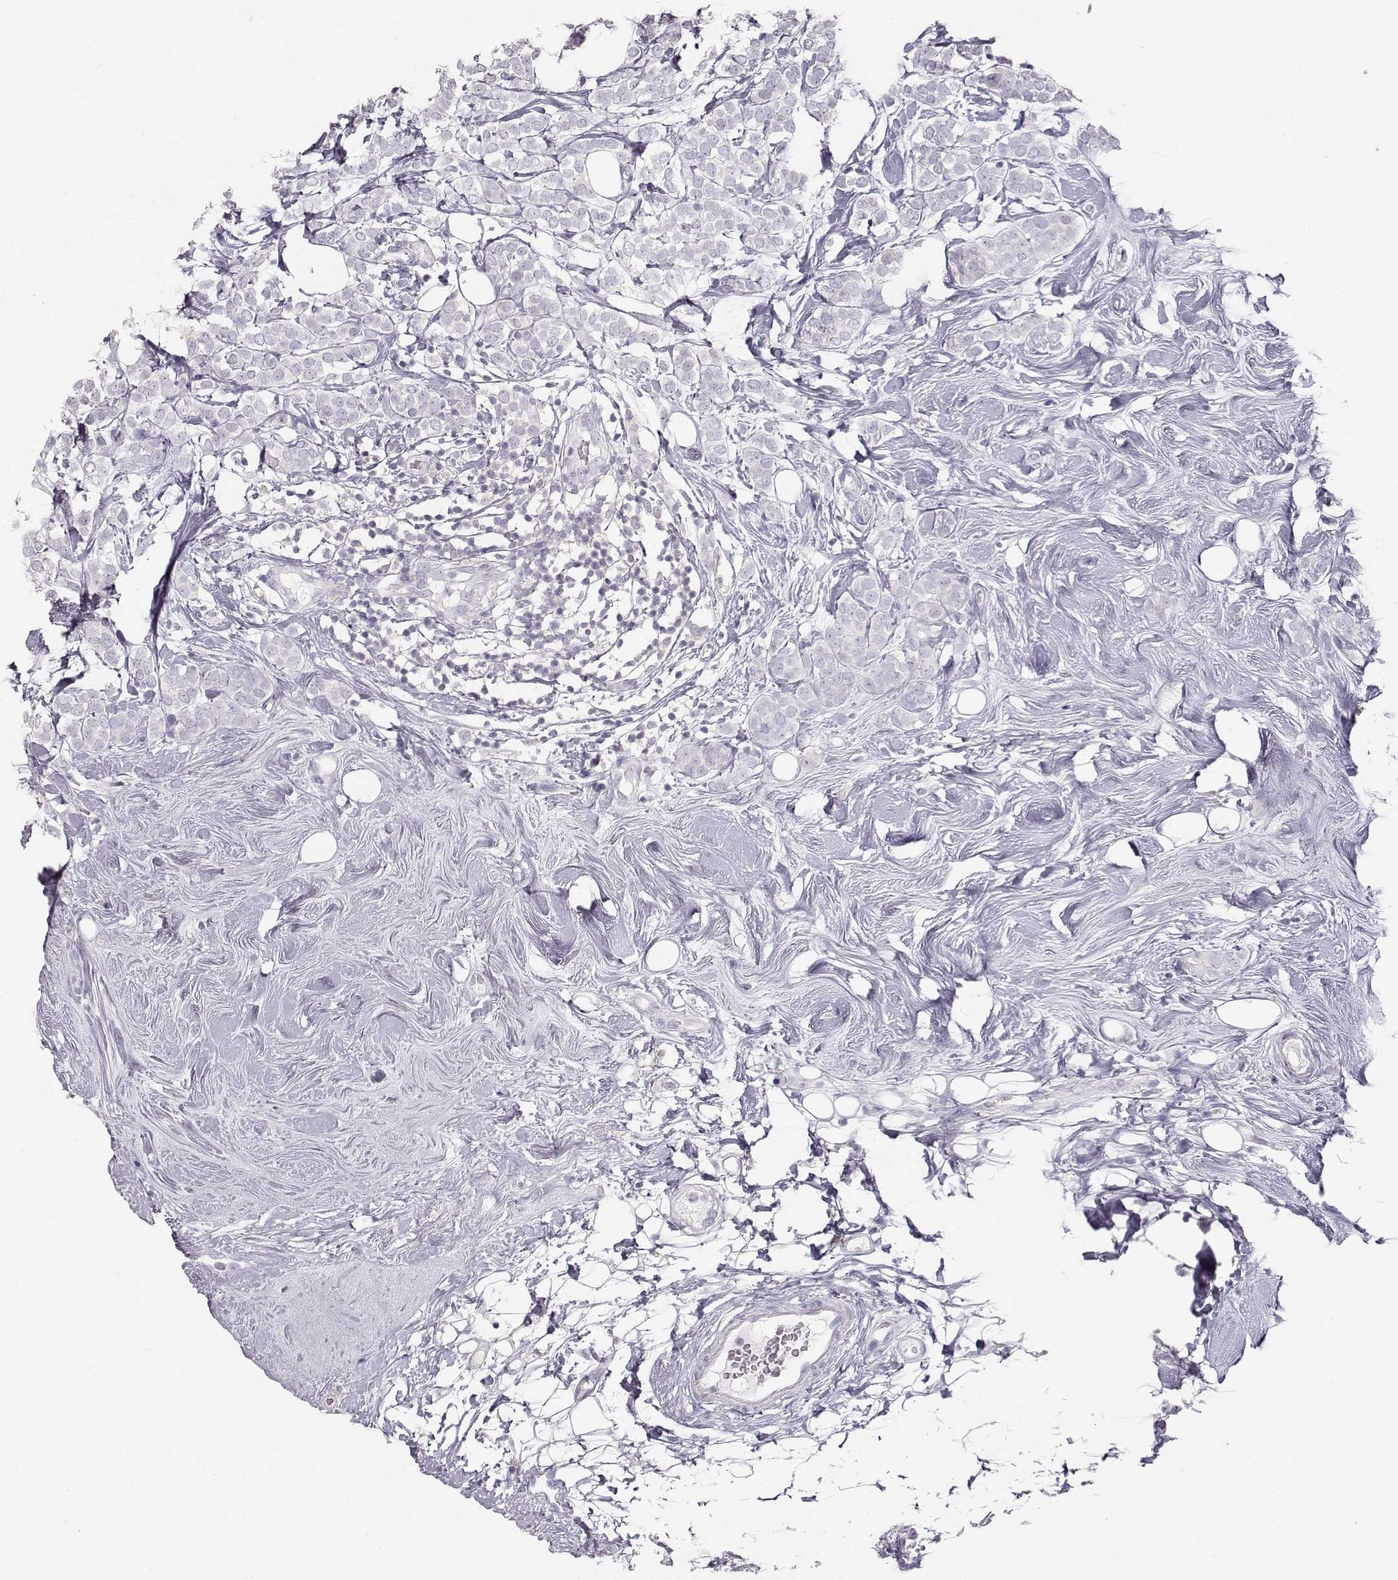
{"staining": {"intensity": "negative", "quantity": "none", "location": "none"}, "tissue": "breast cancer", "cell_type": "Tumor cells", "image_type": "cancer", "snomed": [{"axis": "morphology", "description": "Lobular carcinoma"}, {"axis": "topography", "description": "Breast"}], "caption": "This is an immunohistochemistry photomicrograph of human breast cancer. There is no expression in tumor cells.", "gene": "LEPR", "patient": {"sex": "female", "age": 49}}